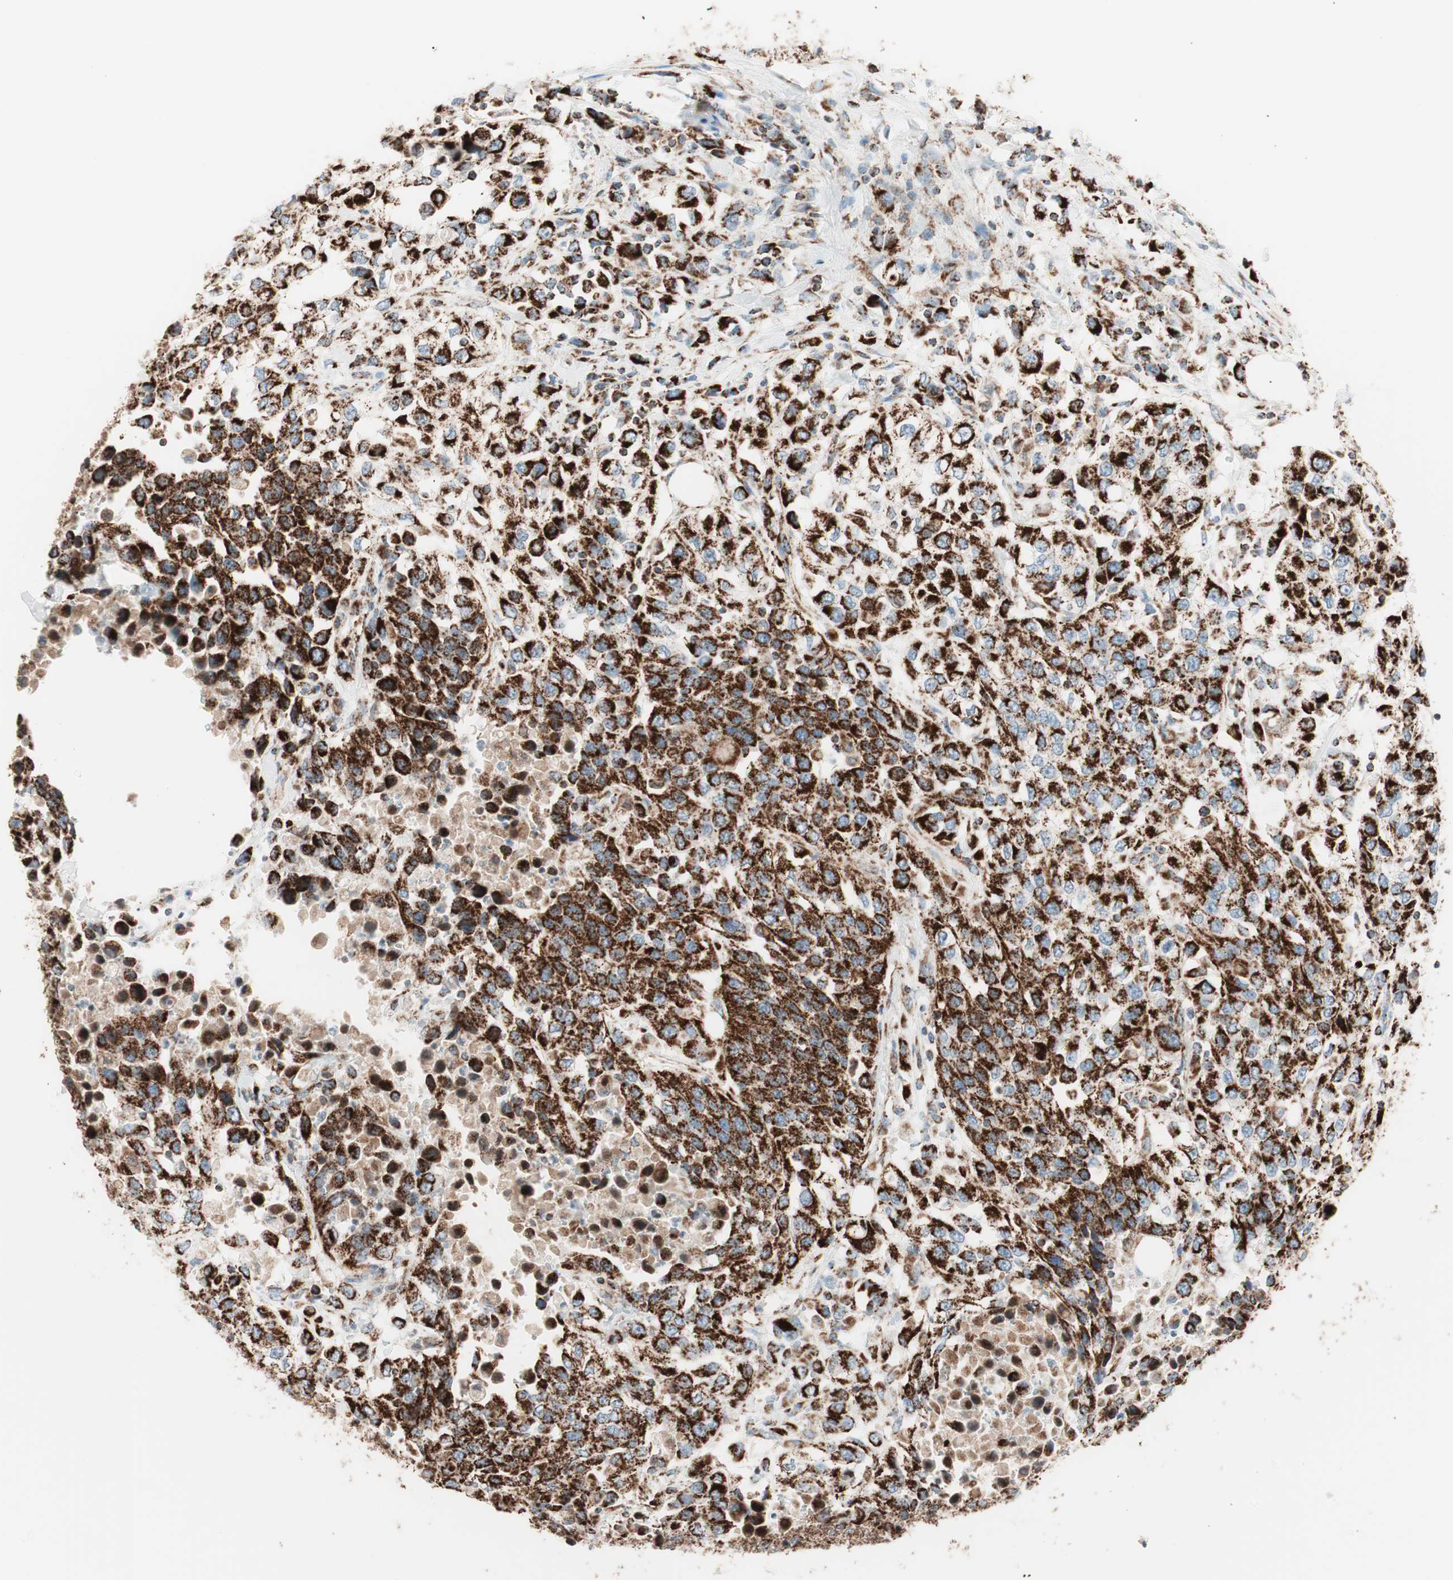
{"staining": {"intensity": "strong", "quantity": ">75%", "location": "cytoplasmic/membranous"}, "tissue": "urothelial cancer", "cell_type": "Tumor cells", "image_type": "cancer", "snomed": [{"axis": "morphology", "description": "Urothelial carcinoma, High grade"}, {"axis": "topography", "description": "Urinary bladder"}], "caption": "The immunohistochemical stain highlights strong cytoplasmic/membranous staining in tumor cells of high-grade urothelial carcinoma tissue.", "gene": "TOMM20", "patient": {"sex": "female", "age": 80}}